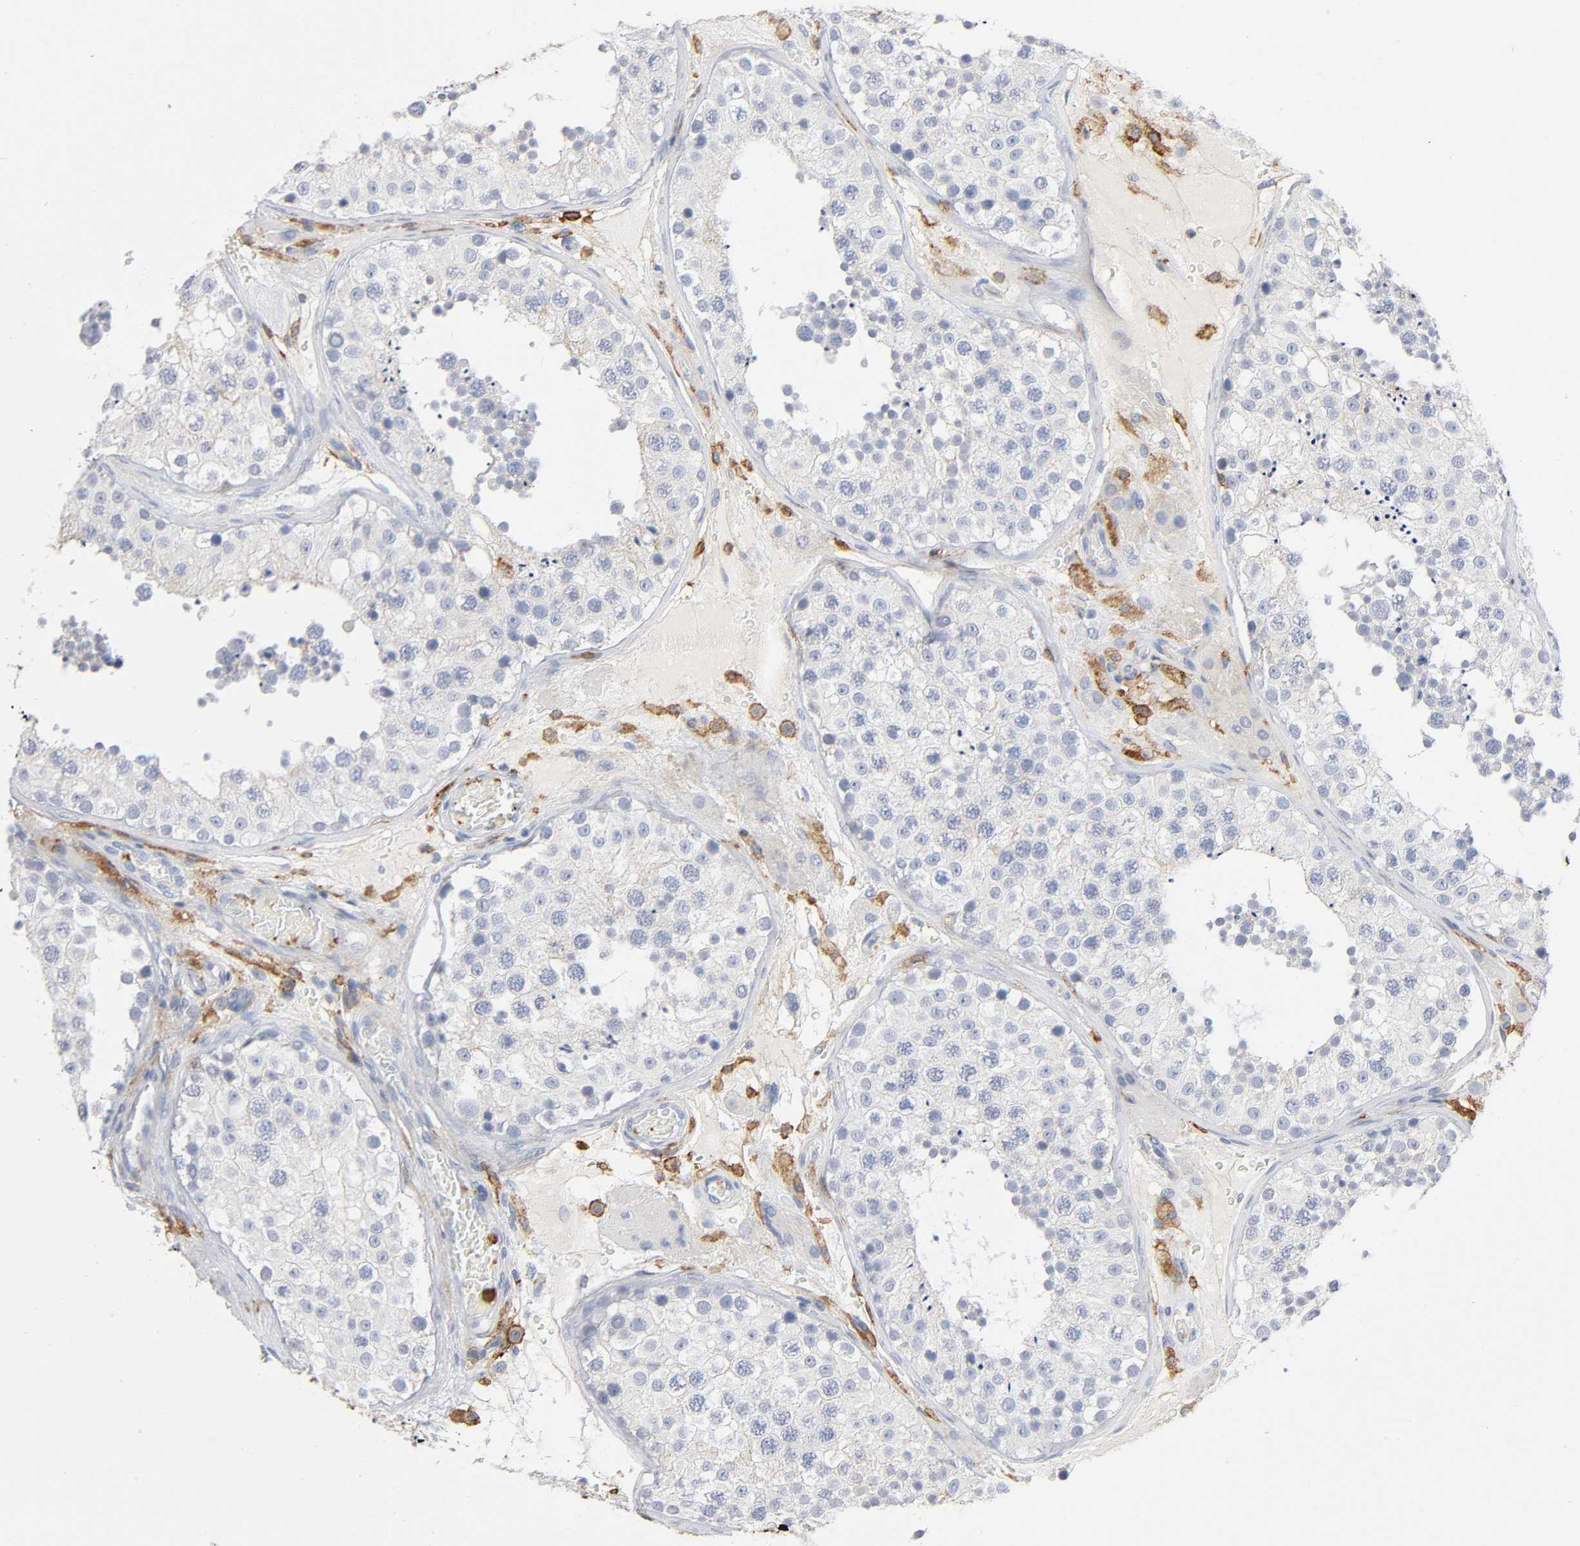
{"staining": {"intensity": "negative", "quantity": "none", "location": "none"}, "tissue": "testis", "cell_type": "Cells in seminiferous ducts", "image_type": "normal", "snomed": [{"axis": "morphology", "description": "Normal tissue, NOS"}, {"axis": "topography", "description": "Testis"}], "caption": "Testis was stained to show a protein in brown. There is no significant staining in cells in seminiferous ducts. (Stains: DAB immunohistochemistry with hematoxylin counter stain, Microscopy: brightfield microscopy at high magnification).", "gene": "LYN", "patient": {"sex": "male", "age": 26}}